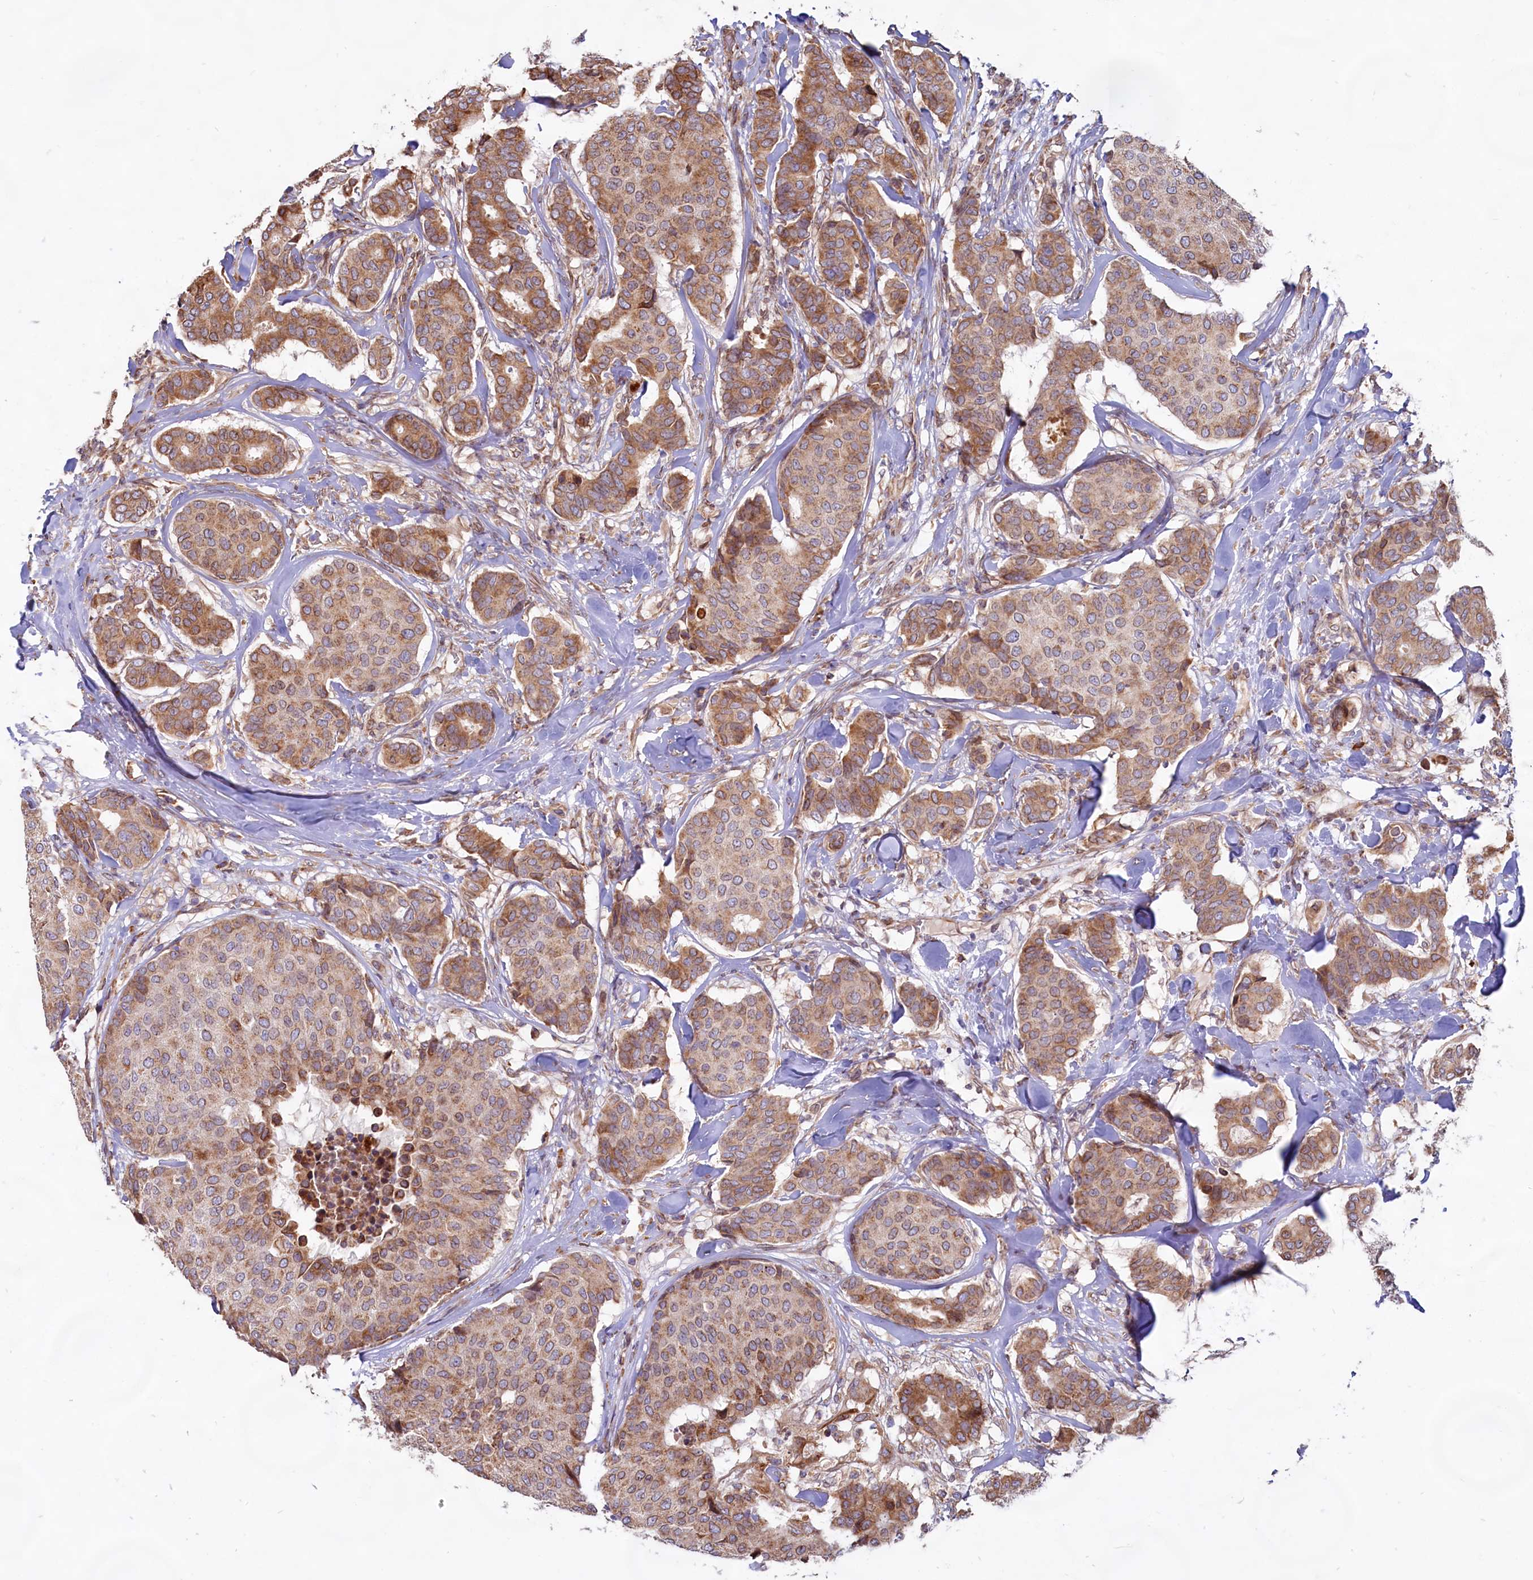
{"staining": {"intensity": "moderate", "quantity": ">75%", "location": "cytoplasmic/membranous"}, "tissue": "breast cancer", "cell_type": "Tumor cells", "image_type": "cancer", "snomed": [{"axis": "morphology", "description": "Duct carcinoma"}, {"axis": "topography", "description": "Breast"}], "caption": "IHC (DAB (3,3'-diaminobenzidine)) staining of human intraductal carcinoma (breast) exhibits moderate cytoplasmic/membranous protein positivity in about >75% of tumor cells.", "gene": "TBC1D19", "patient": {"sex": "female", "age": 75}}